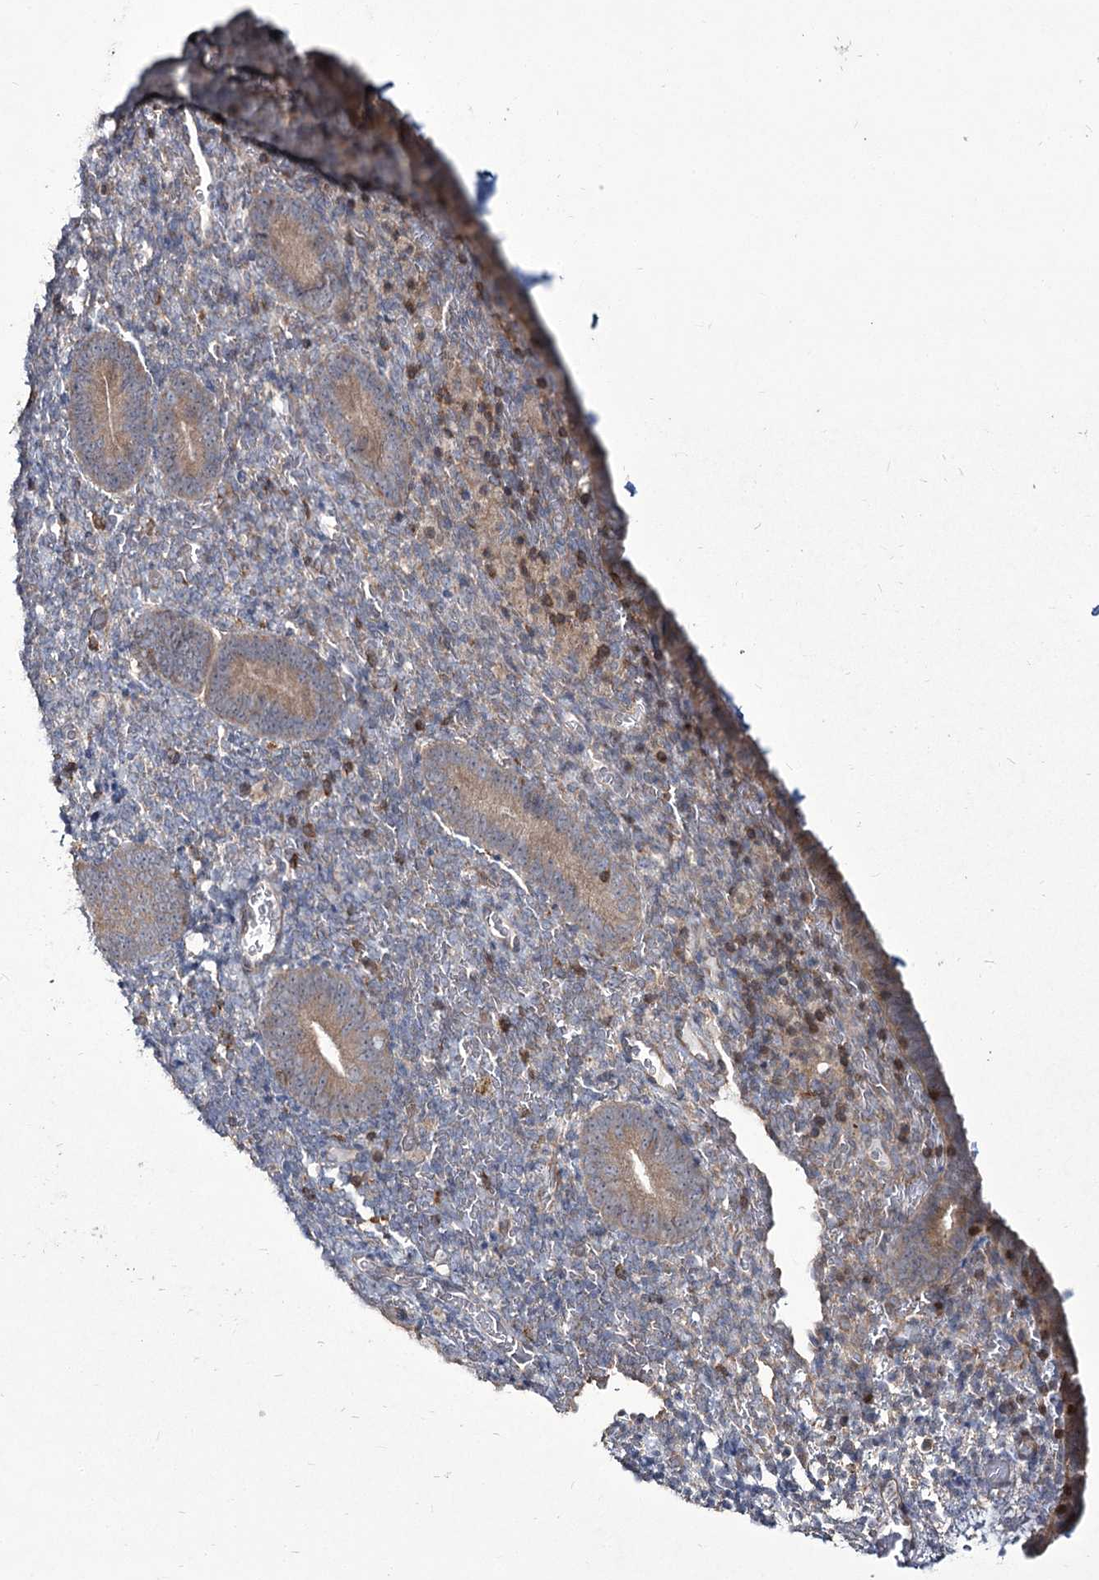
{"staining": {"intensity": "negative", "quantity": "none", "location": "none"}, "tissue": "endometrium", "cell_type": "Cells in endometrial stroma", "image_type": "normal", "snomed": [{"axis": "morphology", "description": "Normal tissue, NOS"}, {"axis": "topography", "description": "Endometrium"}], "caption": "Immunohistochemistry of unremarkable human endometrium exhibits no positivity in cells in endometrial stroma.", "gene": "STK17B", "patient": {"sex": "female", "age": 51}}